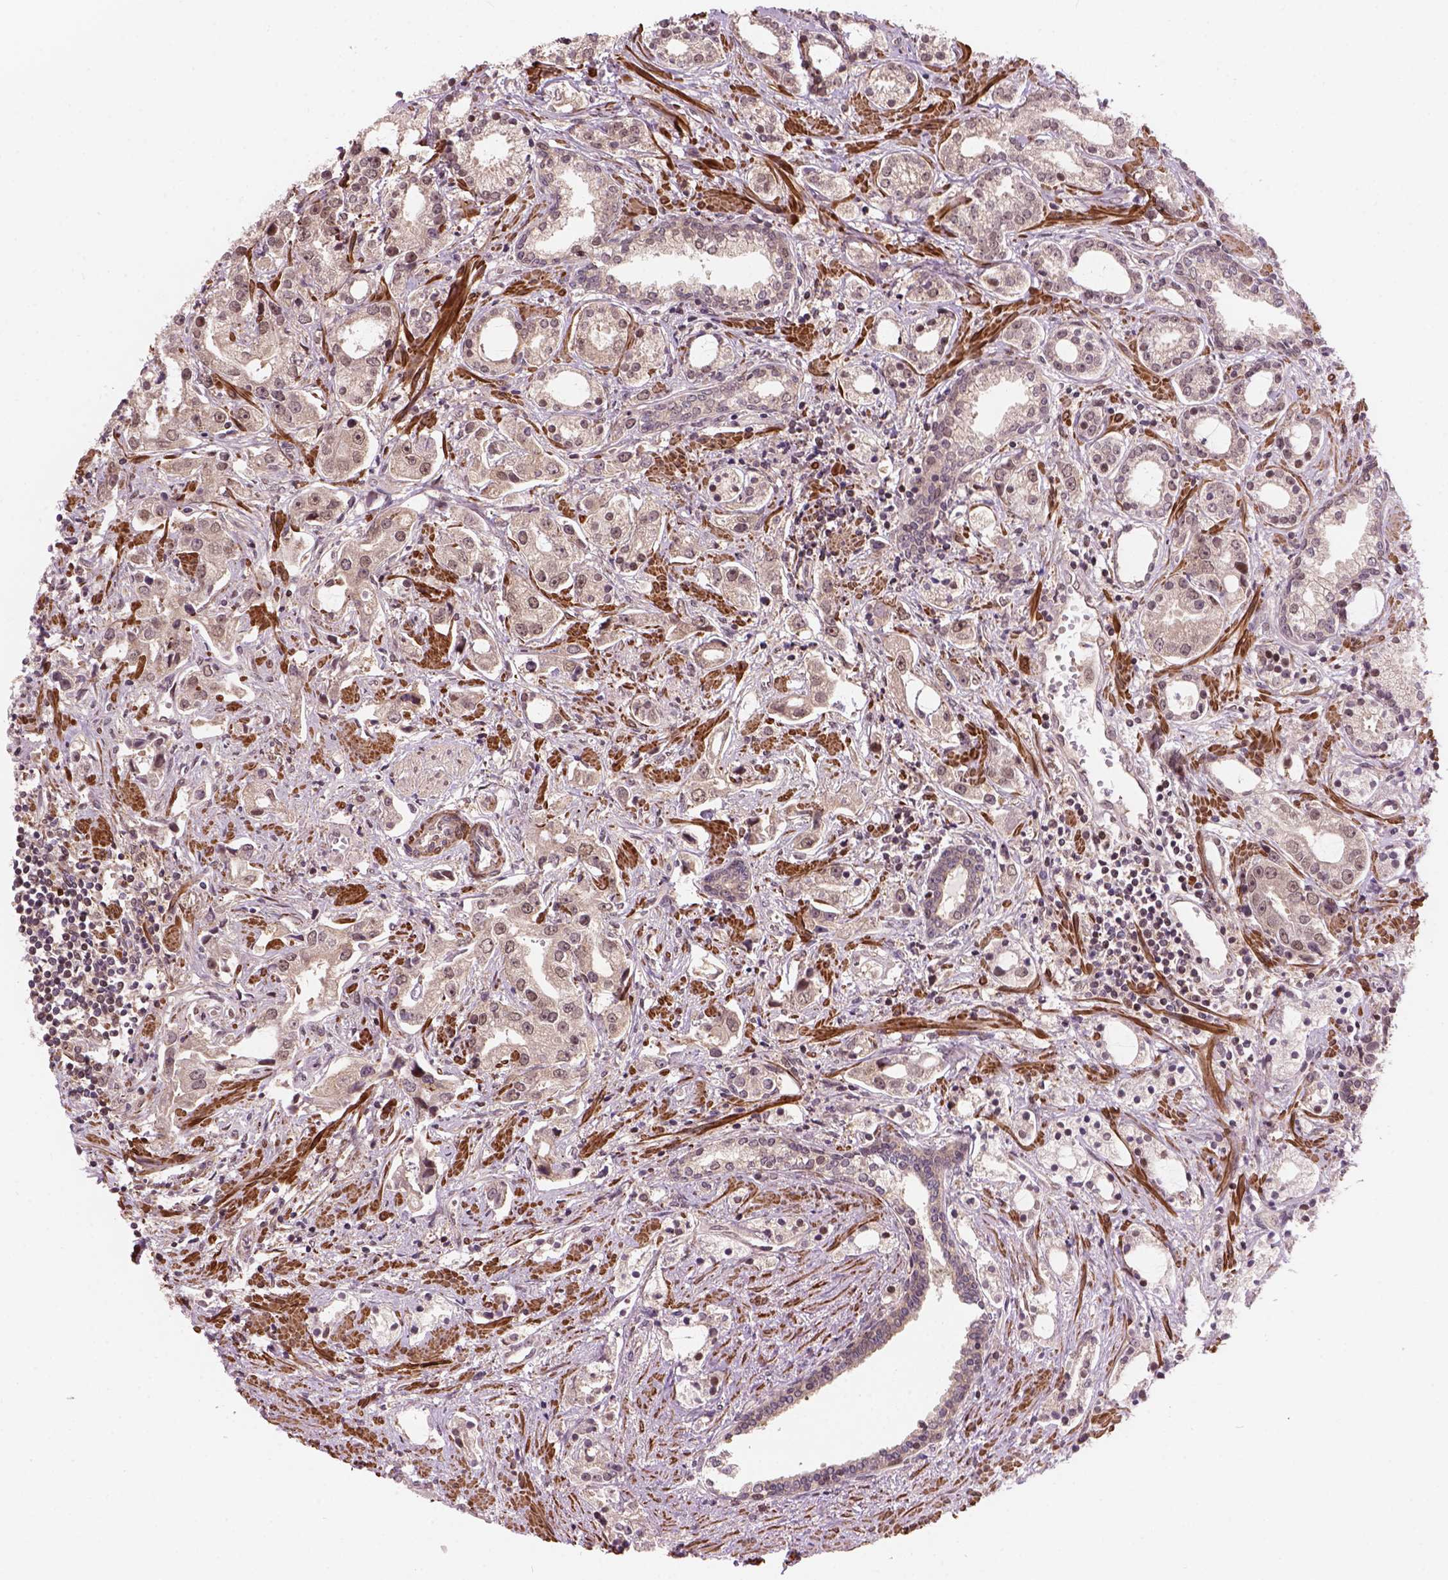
{"staining": {"intensity": "weak", "quantity": "25%-75%", "location": "cytoplasmic/membranous,nuclear"}, "tissue": "prostate cancer", "cell_type": "Tumor cells", "image_type": "cancer", "snomed": [{"axis": "morphology", "description": "Adenocarcinoma, Medium grade"}, {"axis": "topography", "description": "Prostate"}], "caption": "The immunohistochemical stain labels weak cytoplasmic/membranous and nuclear positivity in tumor cells of prostate adenocarcinoma (medium-grade) tissue.", "gene": "PSMD11", "patient": {"sex": "male", "age": 57}}